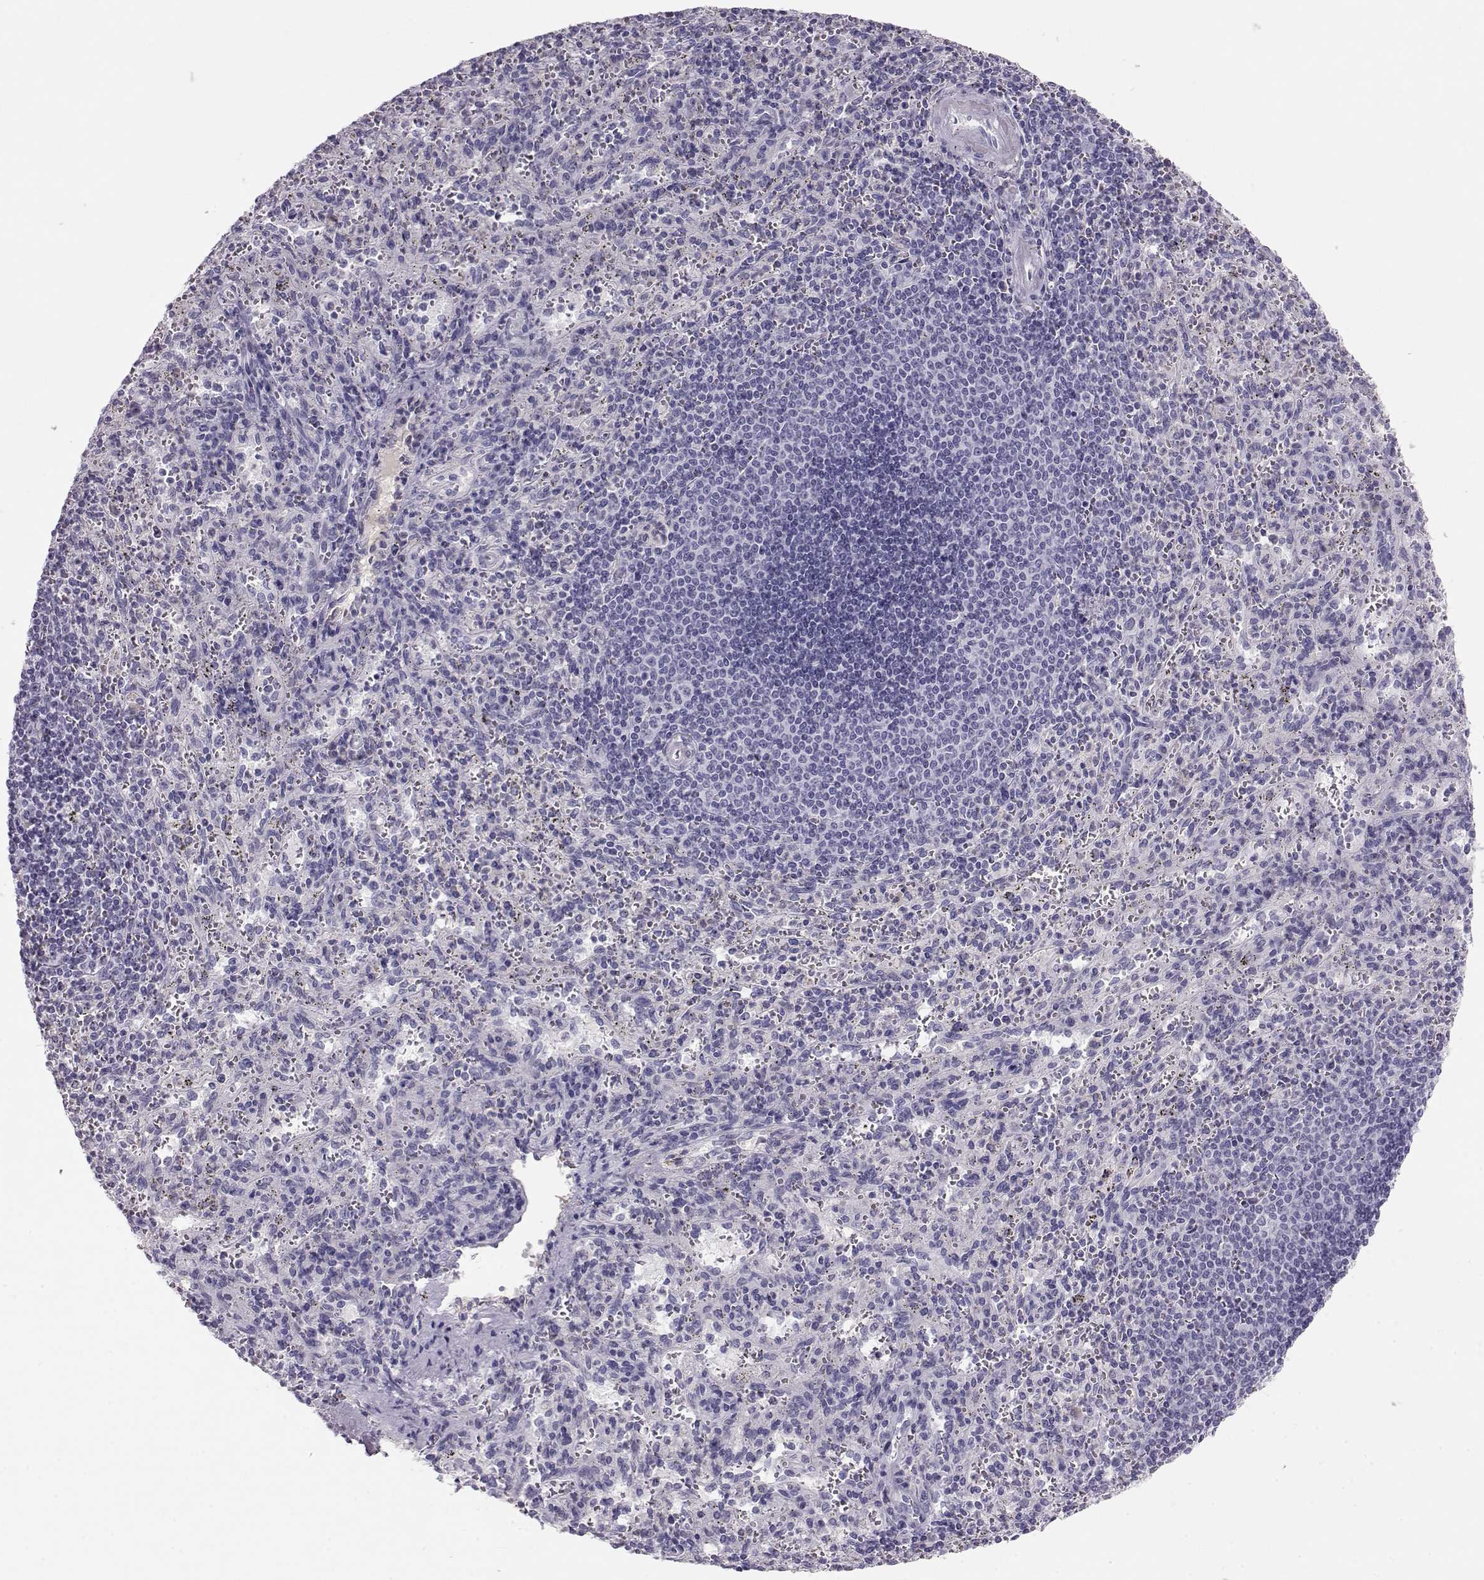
{"staining": {"intensity": "negative", "quantity": "none", "location": "none"}, "tissue": "spleen", "cell_type": "Cells in red pulp", "image_type": "normal", "snomed": [{"axis": "morphology", "description": "Normal tissue, NOS"}, {"axis": "topography", "description": "Spleen"}], "caption": "An immunohistochemistry image of benign spleen is shown. There is no staining in cells in red pulp of spleen. (Stains: DAB IHC with hematoxylin counter stain, Microscopy: brightfield microscopy at high magnification).", "gene": "GPR26", "patient": {"sex": "male", "age": 57}}